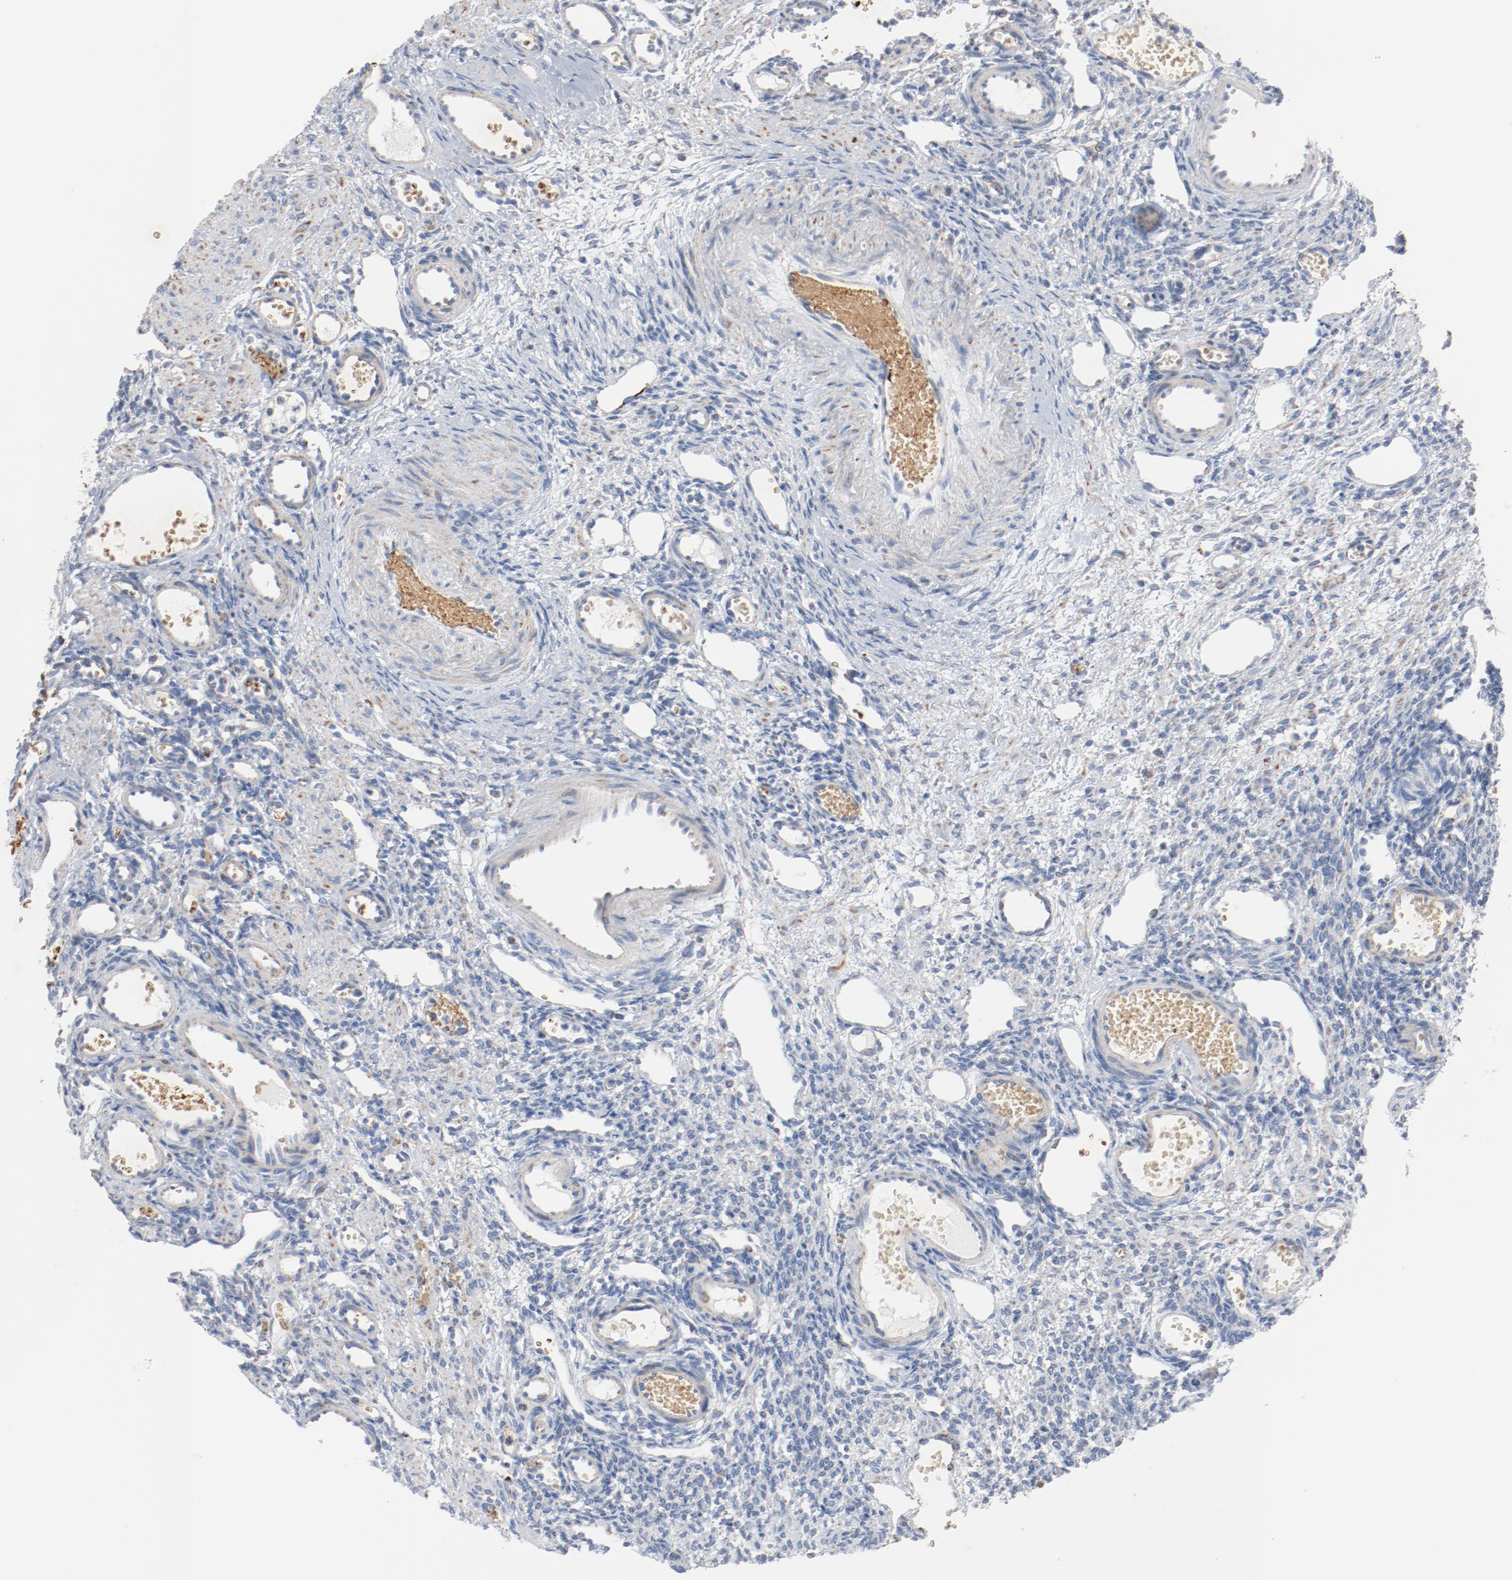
{"staining": {"intensity": "negative", "quantity": "none", "location": "none"}, "tissue": "ovary", "cell_type": "Follicle cells", "image_type": "normal", "snomed": [{"axis": "morphology", "description": "Normal tissue, NOS"}, {"axis": "topography", "description": "Ovary"}], "caption": "Immunohistochemistry of benign human ovary shows no staining in follicle cells. (DAB immunohistochemistry (IHC), high magnification).", "gene": "NDUFB8", "patient": {"sex": "female", "age": 33}}